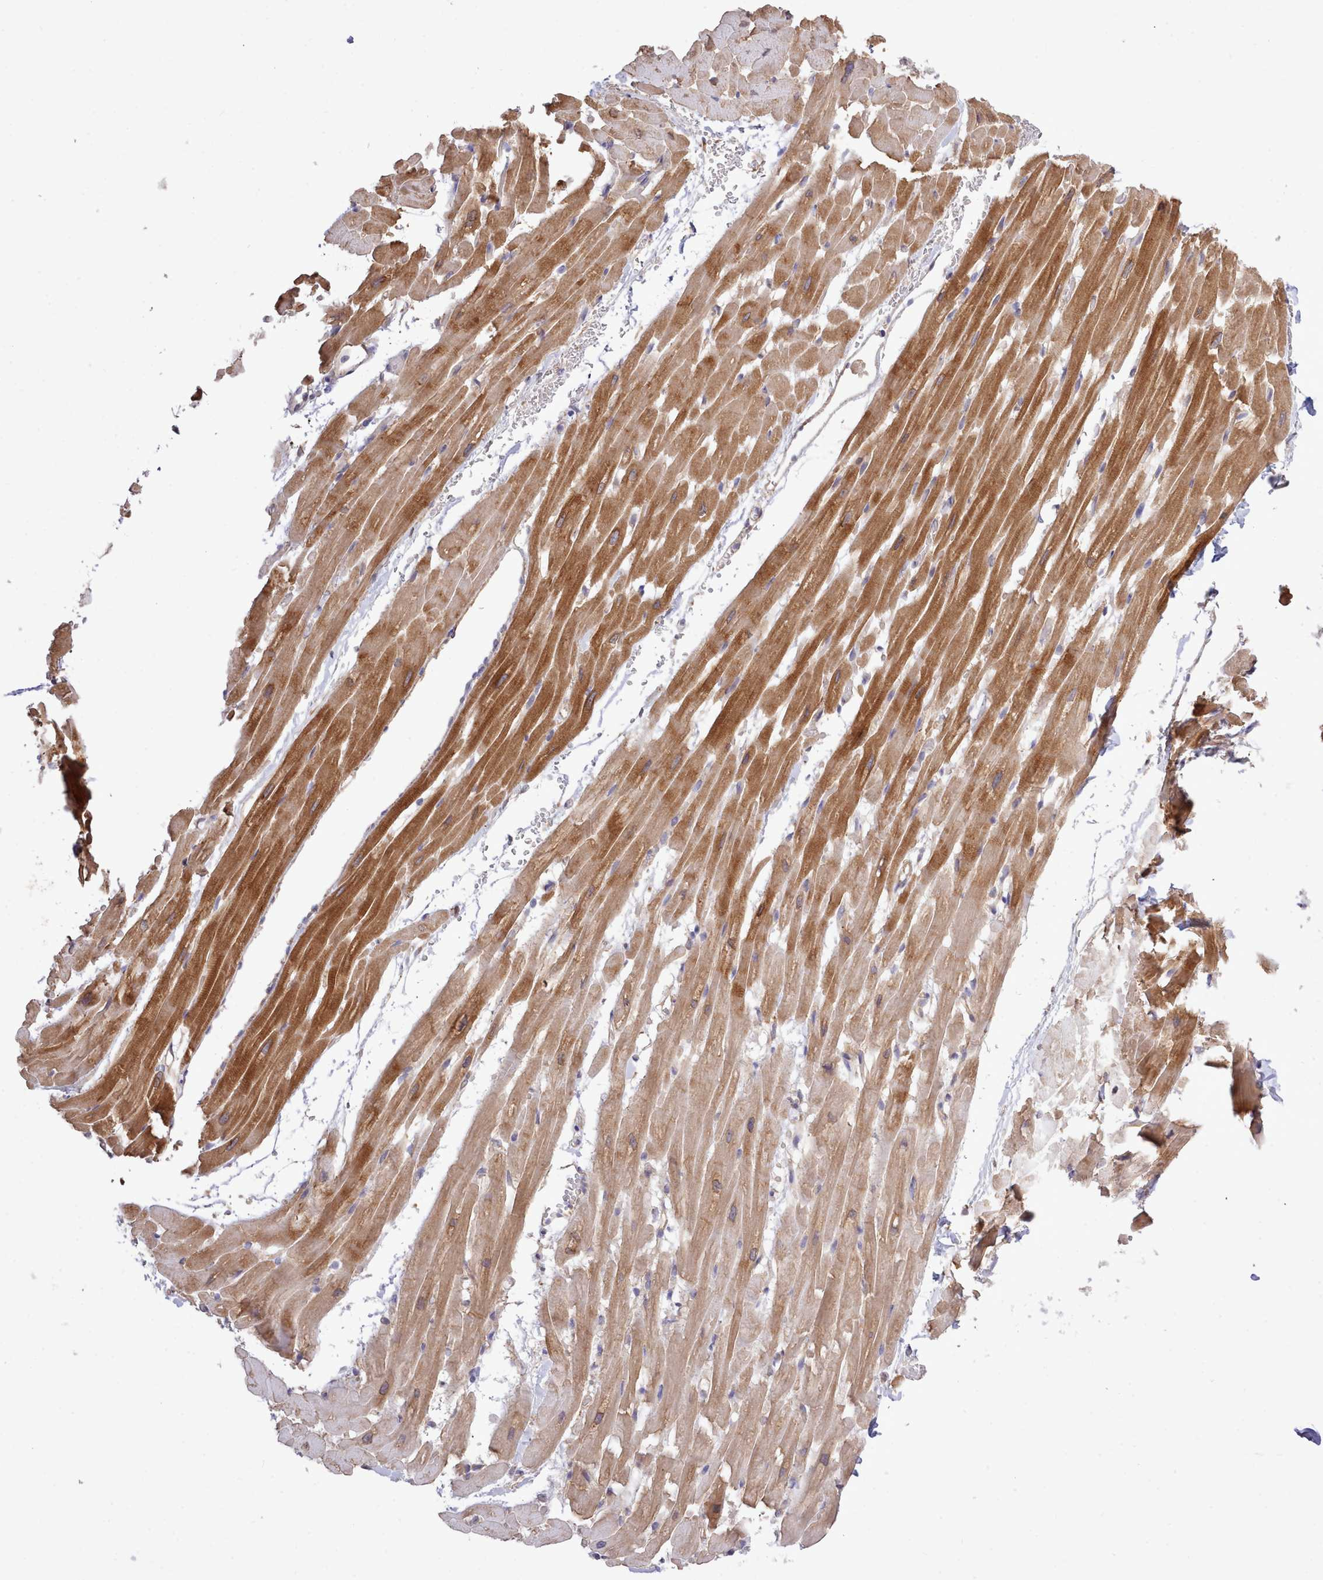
{"staining": {"intensity": "moderate", "quantity": ">75%", "location": "cytoplasmic/membranous"}, "tissue": "heart muscle", "cell_type": "Cardiomyocytes", "image_type": "normal", "snomed": [{"axis": "morphology", "description": "Normal tissue, NOS"}, {"axis": "topography", "description": "Heart"}], "caption": "Protein staining by immunohistochemistry reveals moderate cytoplasmic/membranous positivity in about >75% of cardiomyocytes in benign heart muscle. Nuclei are stained in blue.", "gene": "ZC3H13", "patient": {"sex": "male", "age": 37}}